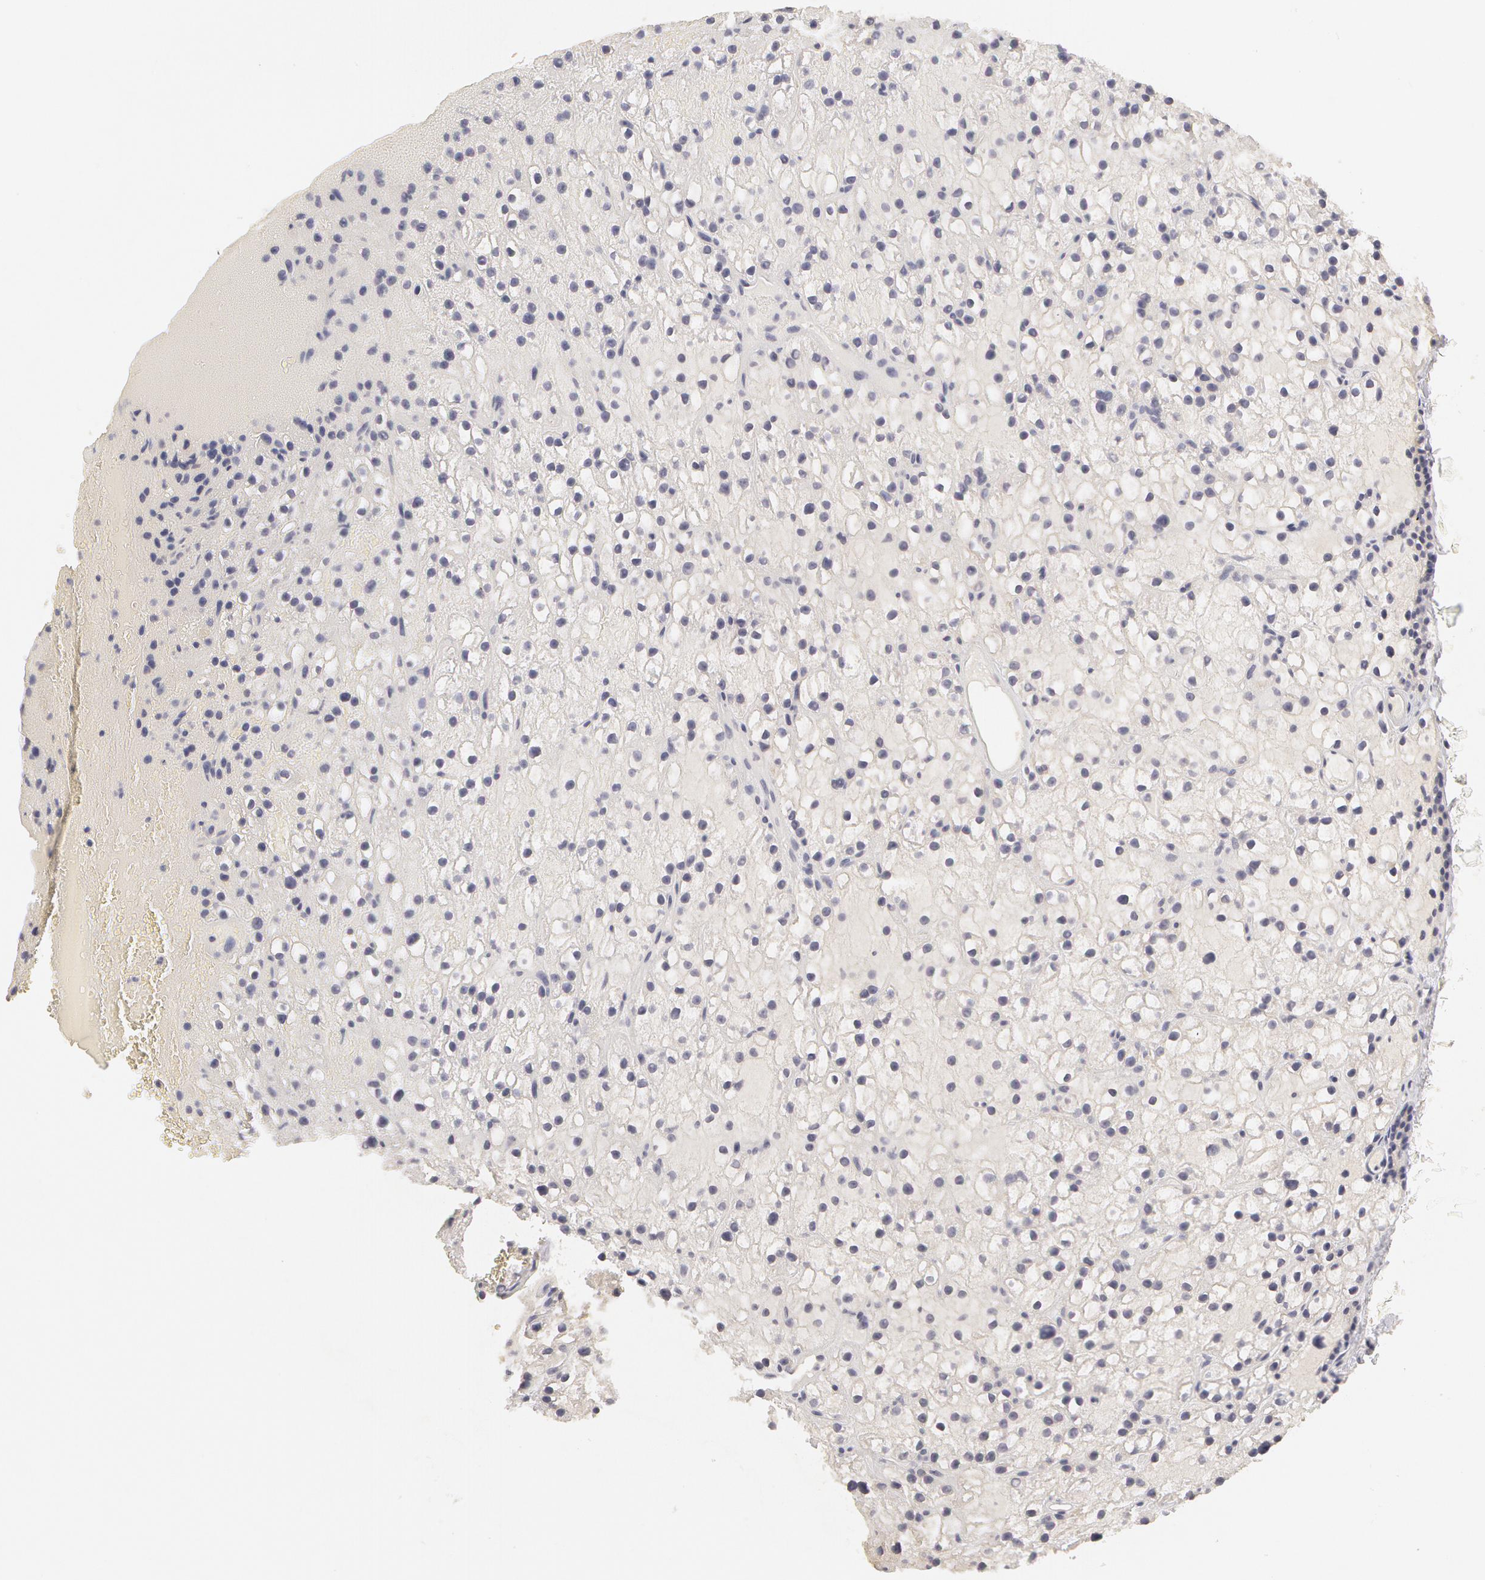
{"staining": {"intensity": "negative", "quantity": "none", "location": "none"}, "tissue": "parathyroid gland", "cell_type": "Glandular cells", "image_type": "normal", "snomed": [{"axis": "morphology", "description": "Normal tissue, NOS"}, {"axis": "topography", "description": "Parathyroid gland"}], "caption": "High power microscopy histopathology image of an immunohistochemistry (IHC) photomicrograph of benign parathyroid gland, revealing no significant positivity in glandular cells. The staining is performed using DAB brown chromogen with nuclei counter-stained in using hematoxylin.", "gene": "ABCB1", "patient": {"sex": "female", "age": 71}}